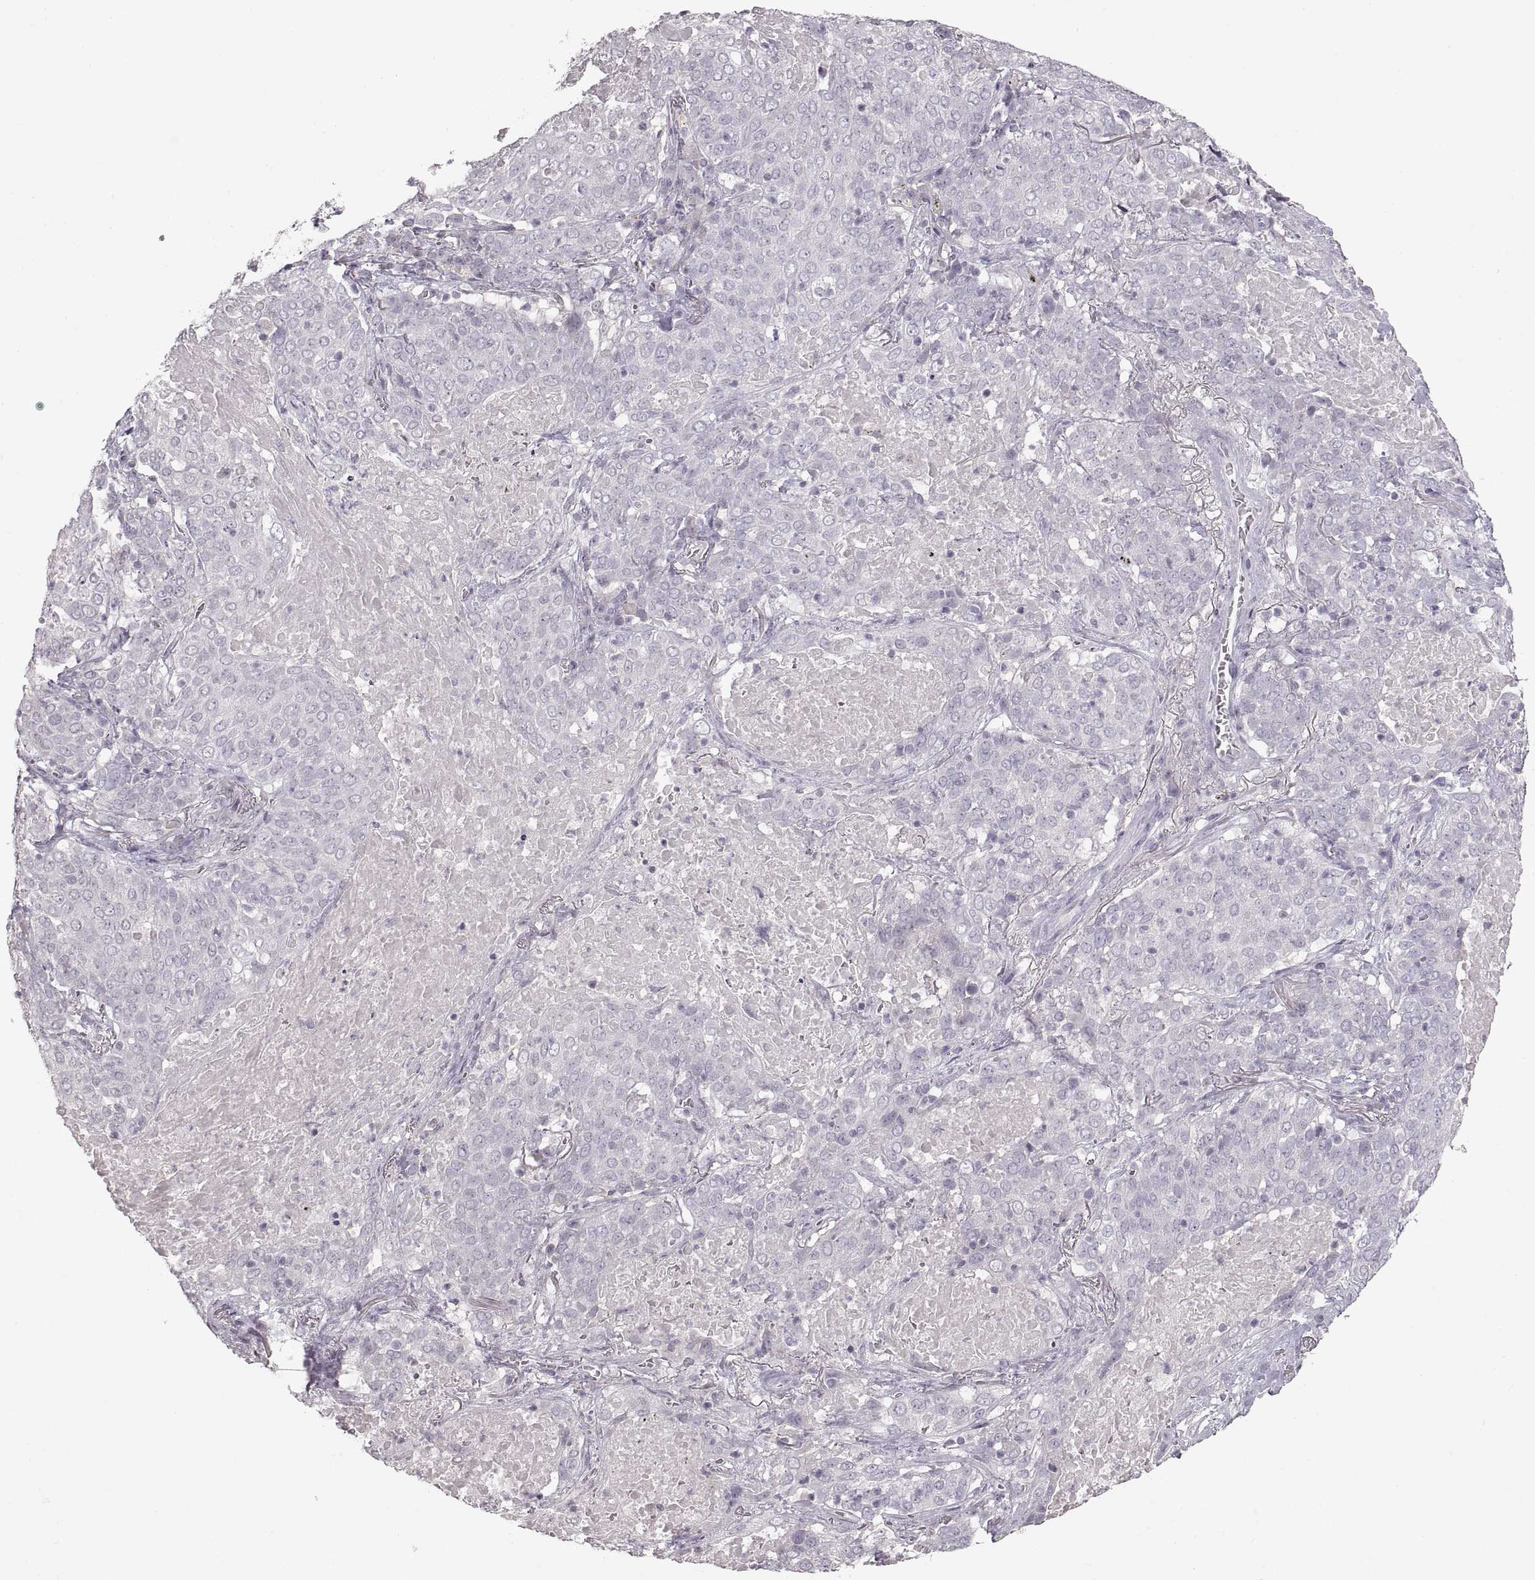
{"staining": {"intensity": "negative", "quantity": "none", "location": "none"}, "tissue": "lung cancer", "cell_type": "Tumor cells", "image_type": "cancer", "snomed": [{"axis": "morphology", "description": "Squamous cell carcinoma, NOS"}, {"axis": "topography", "description": "Lung"}], "caption": "Lung cancer (squamous cell carcinoma) stained for a protein using immunohistochemistry (IHC) exhibits no positivity tumor cells.", "gene": "PCSK2", "patient": {"sex": "male", "age": 82}}